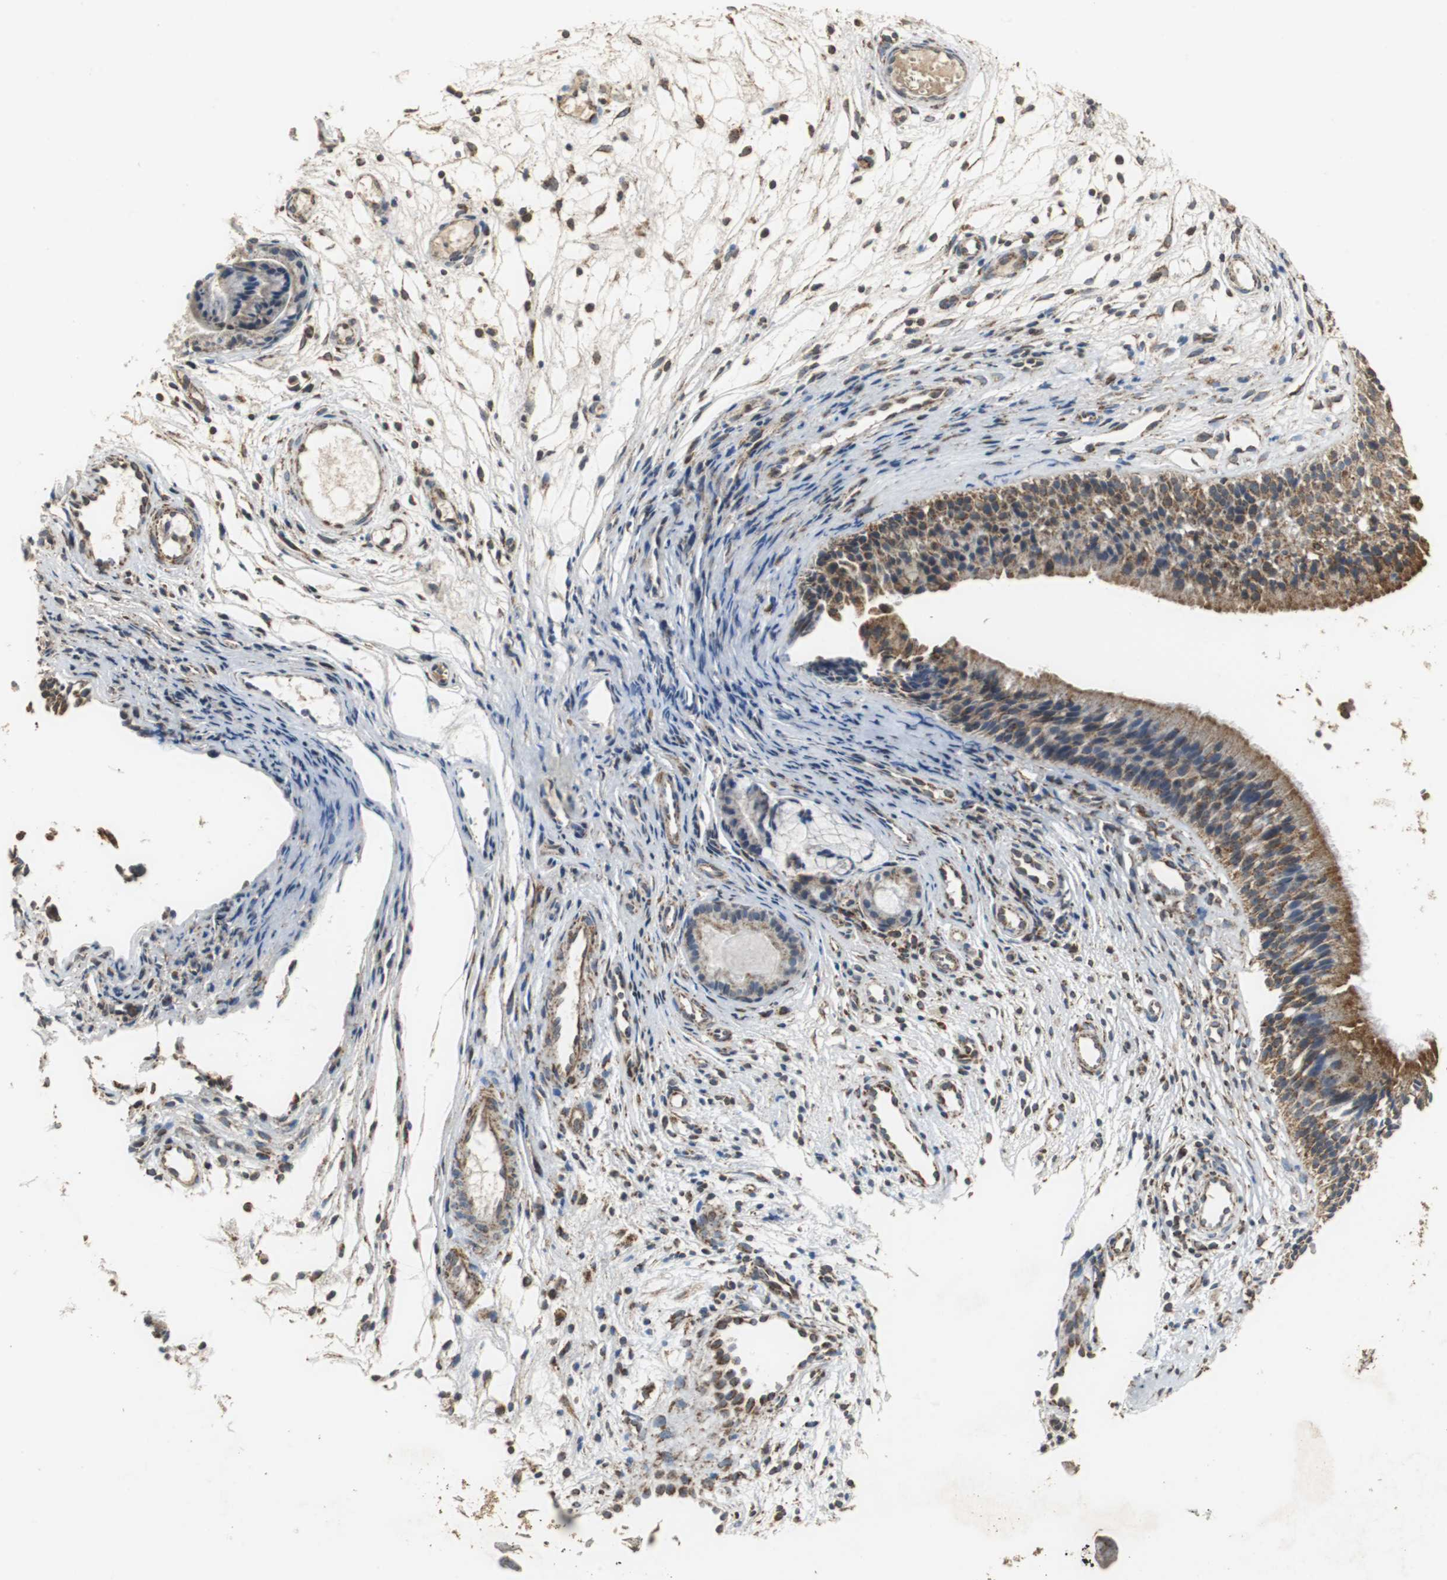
{"staining": {"intensity": "moderate", "quantity": ">75%", "location": "cytoplasmic/membranous"}, "tissue": "nasopharynx", "cell_type": "Respiratory epithelial cells", "image_type": "normal", "snomed": [{"axis": "morphology", "description": "Normal tissue, NOS"}, {"axis": "topography", "description": "Nasopharynx"}], "caption": "Protein staining shows moderate cytoplasmic/membranous positivity in approximately >75% of respiratory epithelial cells in unremarkable nasopharynx. (Stains: DAB (3,3'-diaminobenzidine) in brown, nuclei in blue, Microscopy: brightfield microscopy at high magnification).", "gene": "NNT", "patient": {"sex": "female", "age": 54}}